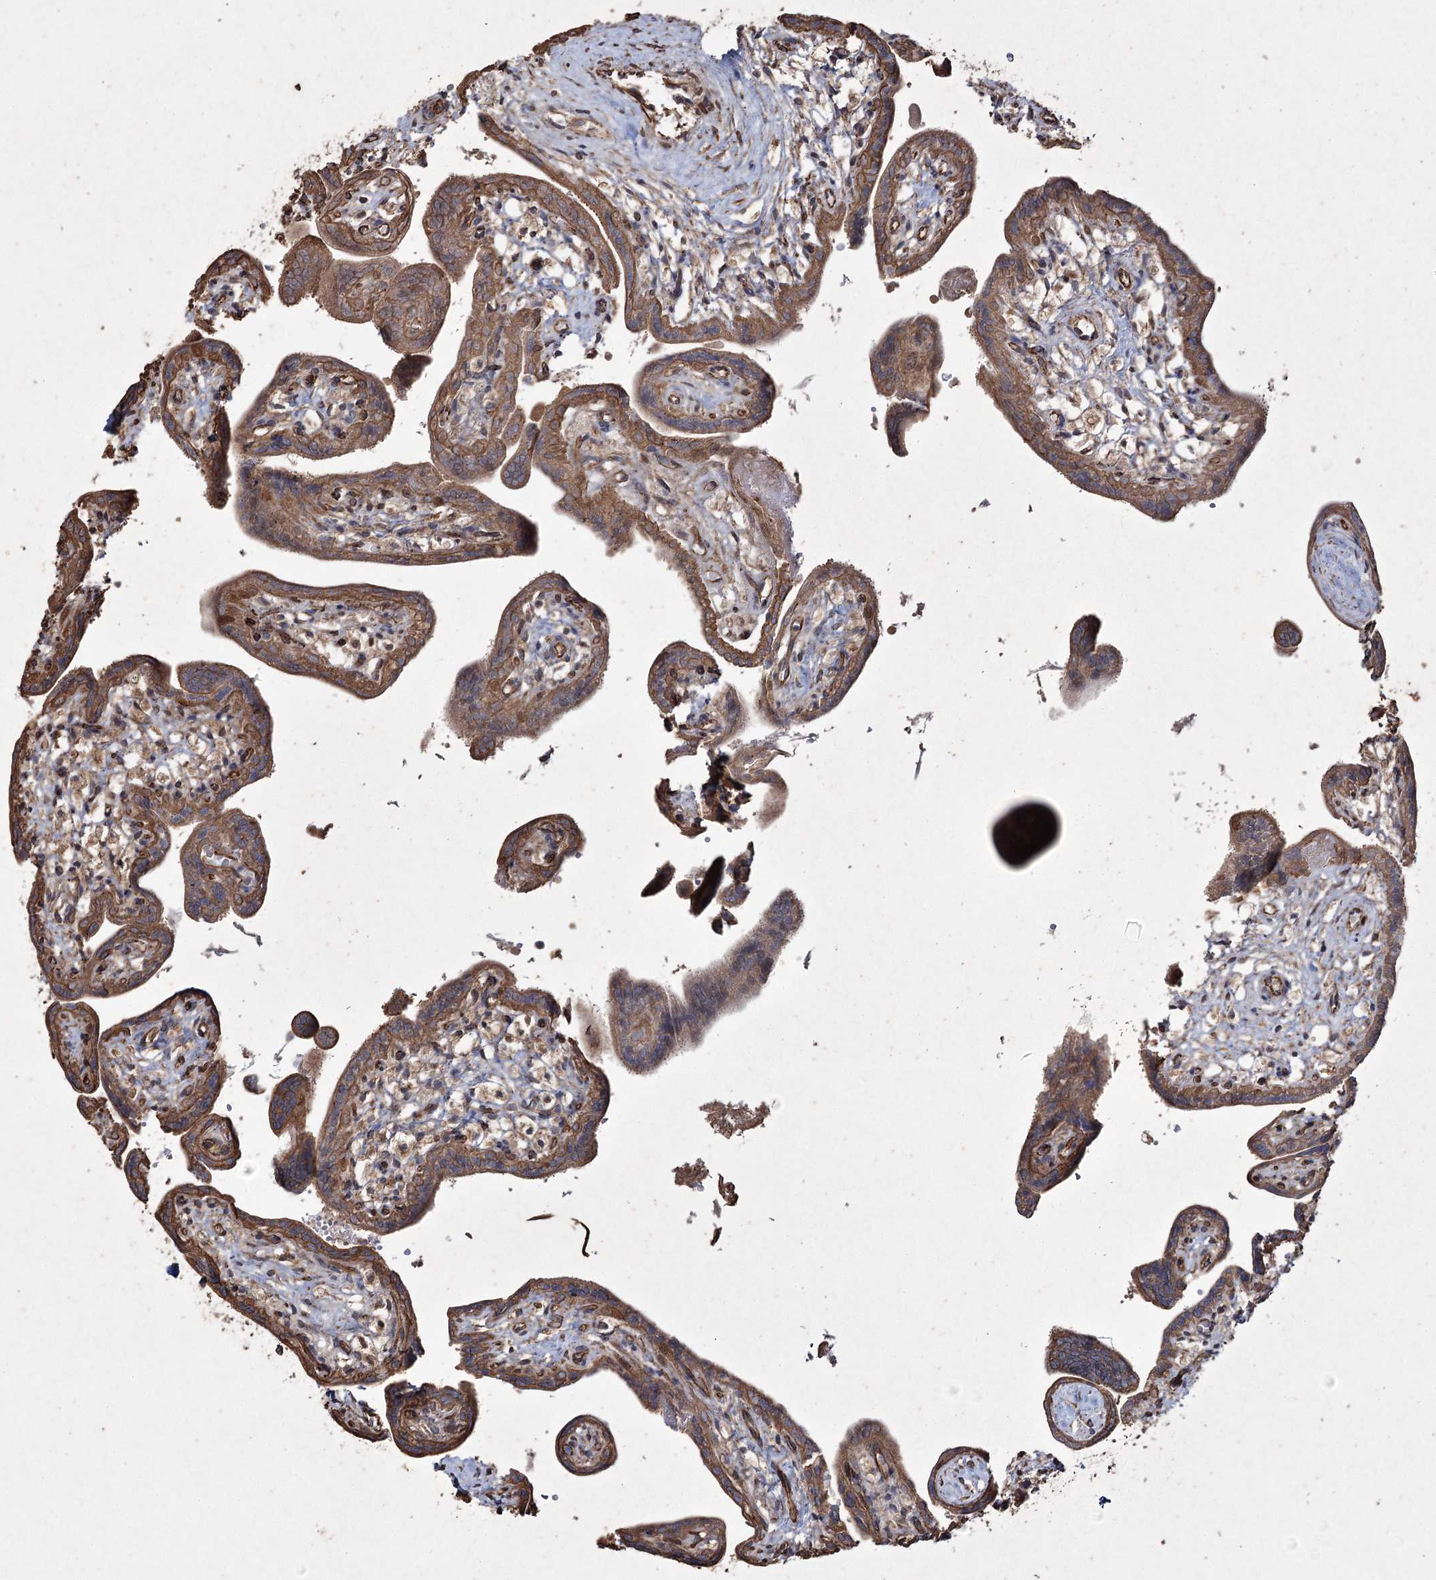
{"staining": {"intensity": "moderate", "quantity": ">75%", "location": "cytoplasmic/membranous"}, "tissue": "placenta", "cell_type": "Trophoblastic cells", "image_type": "normal", "snomed": [{"axis": "morphology", "description": "Normal tissue, NOS"}, {"axis": "topography", "description": "Placenta"}], "caption": "Unremarkable placenta shows moderate cytoplasmic/membranous expression in about >75% of trophoblastic cells.", "gene": "PRC1", "patient": {"sex": "female", "age": 37}}